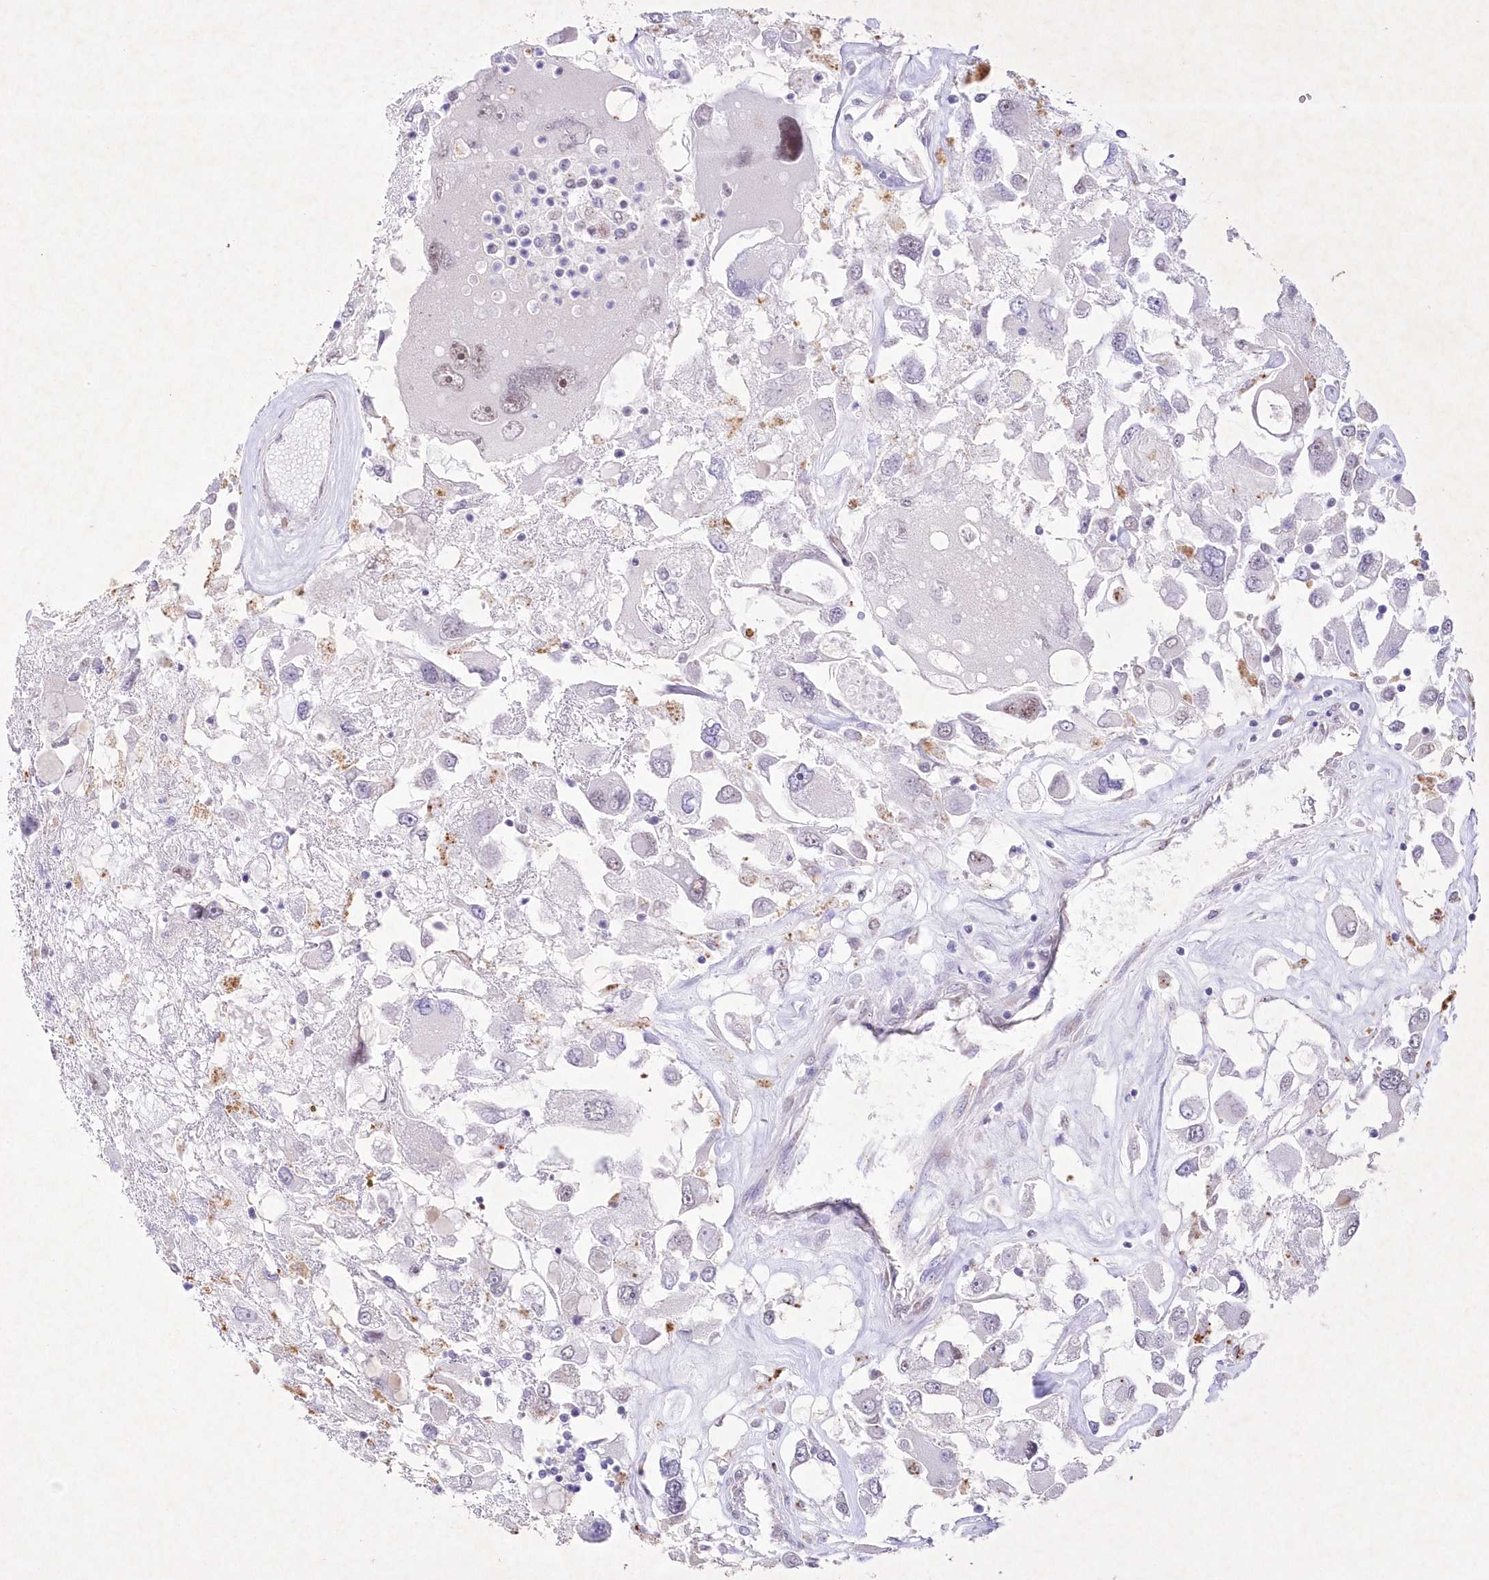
{"staining": {"intensity": "weak", "quantity": "<25%", "location": "nuclear"}, "tissue": "renal cancer", "cell_type": "Tumor cells", "image_type": "cancer", "snomed": [{"axis": "morphology", "description": "Adenocarcinoma, NOS"}, {"axis": "topography", "description": "Kidney"}], "caption": "Renal cancer (adenocarcinoma) was stained to show a protein in brown. There is no significant staining in tumor cells.", "gene": "RBM27", "patient": {"sex": "female", "age": 52}}